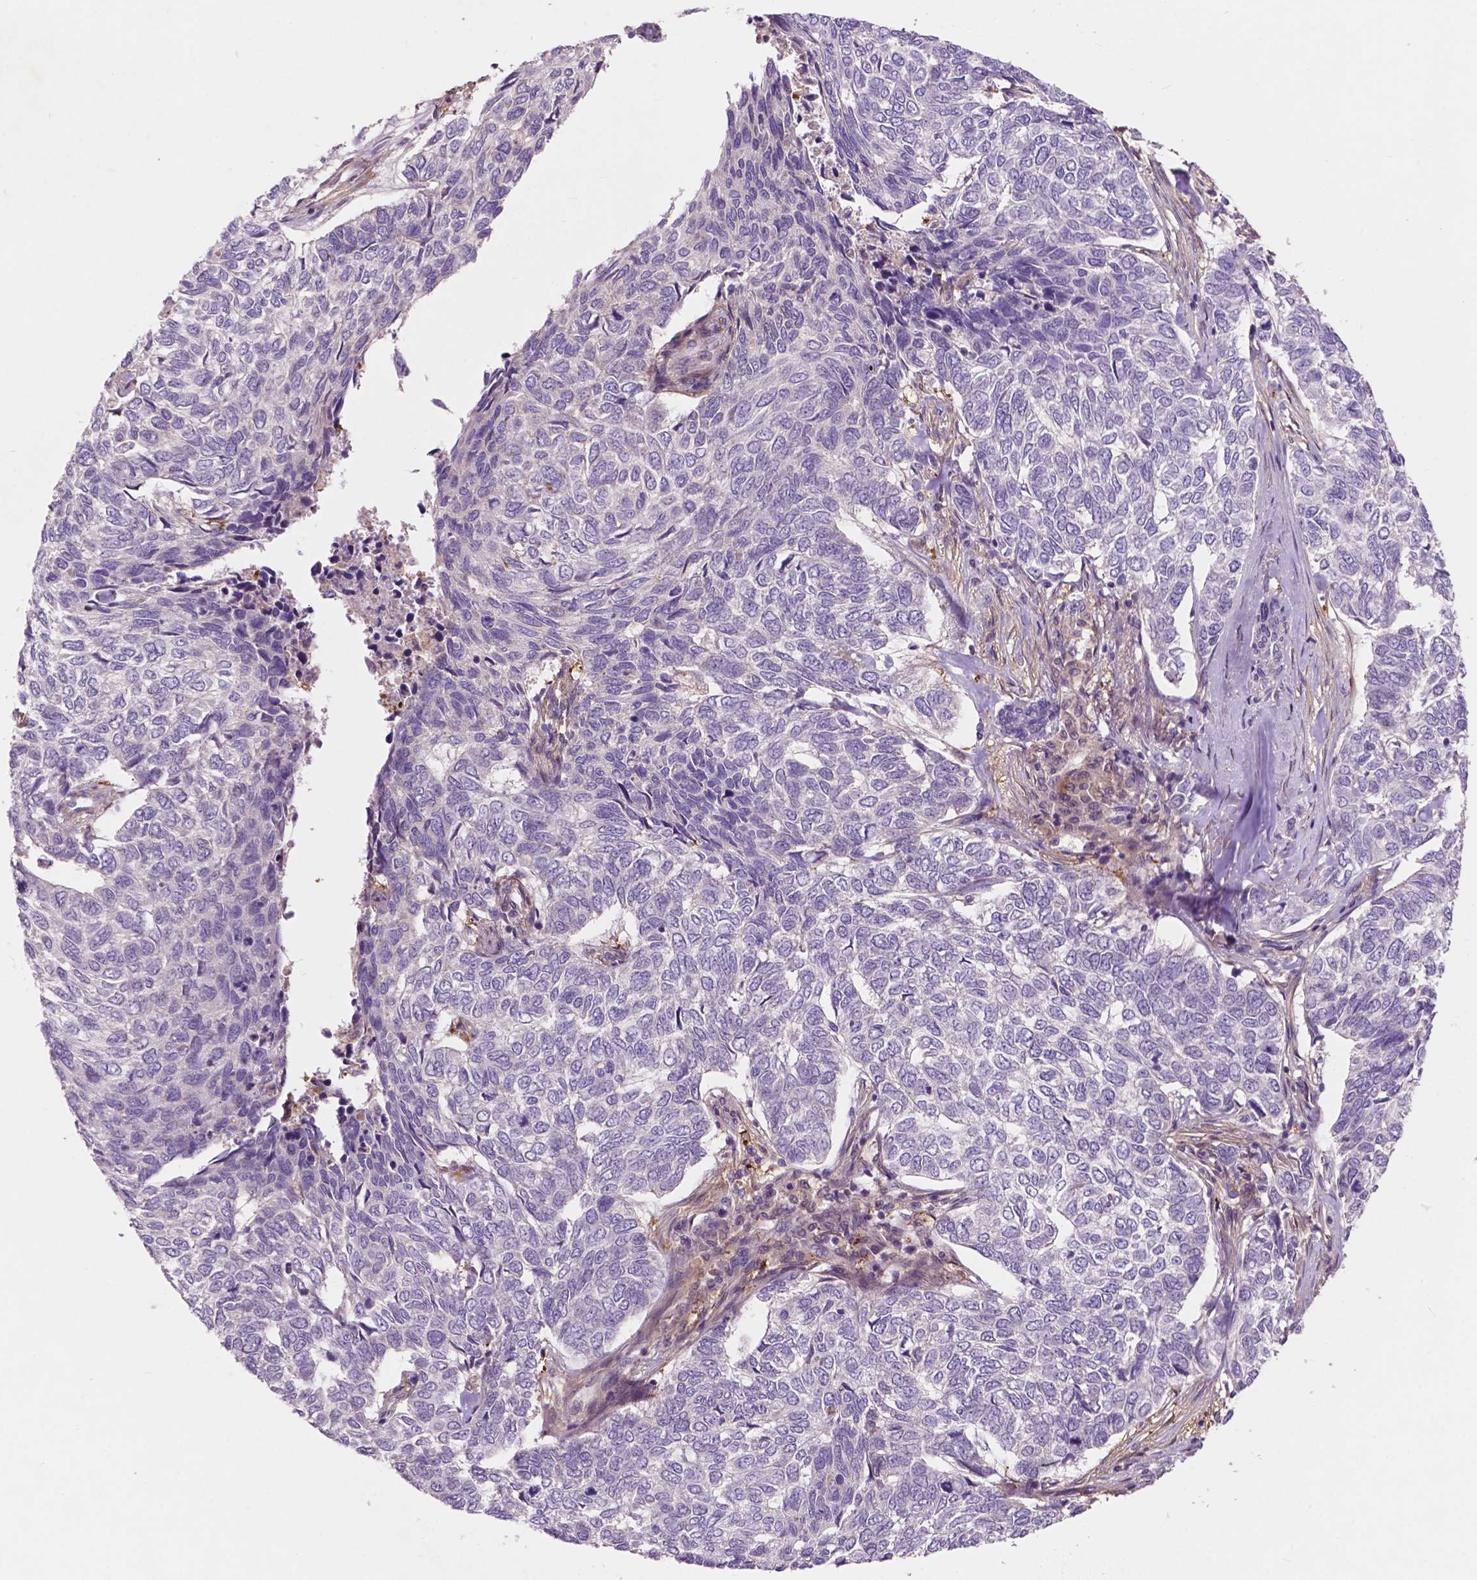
{"staining": {"intensity": "negative", "quantity": "none", "location": "none"}, "tissue": "skin cancer", "cell_type": "Tumor cells", "image_type": "cancer", "snomed": [{"axis": "morphology", "description": "Basal cell carcinoma"}, {"axis": "topography", "description": "Skin"}], "caption": "Skin basal cell carcinoma was stained to show a protein in brown. There is no significant expression in tumor cells.", "gene": "GPR37", "patient": {"sex": "female", "age": 65}}